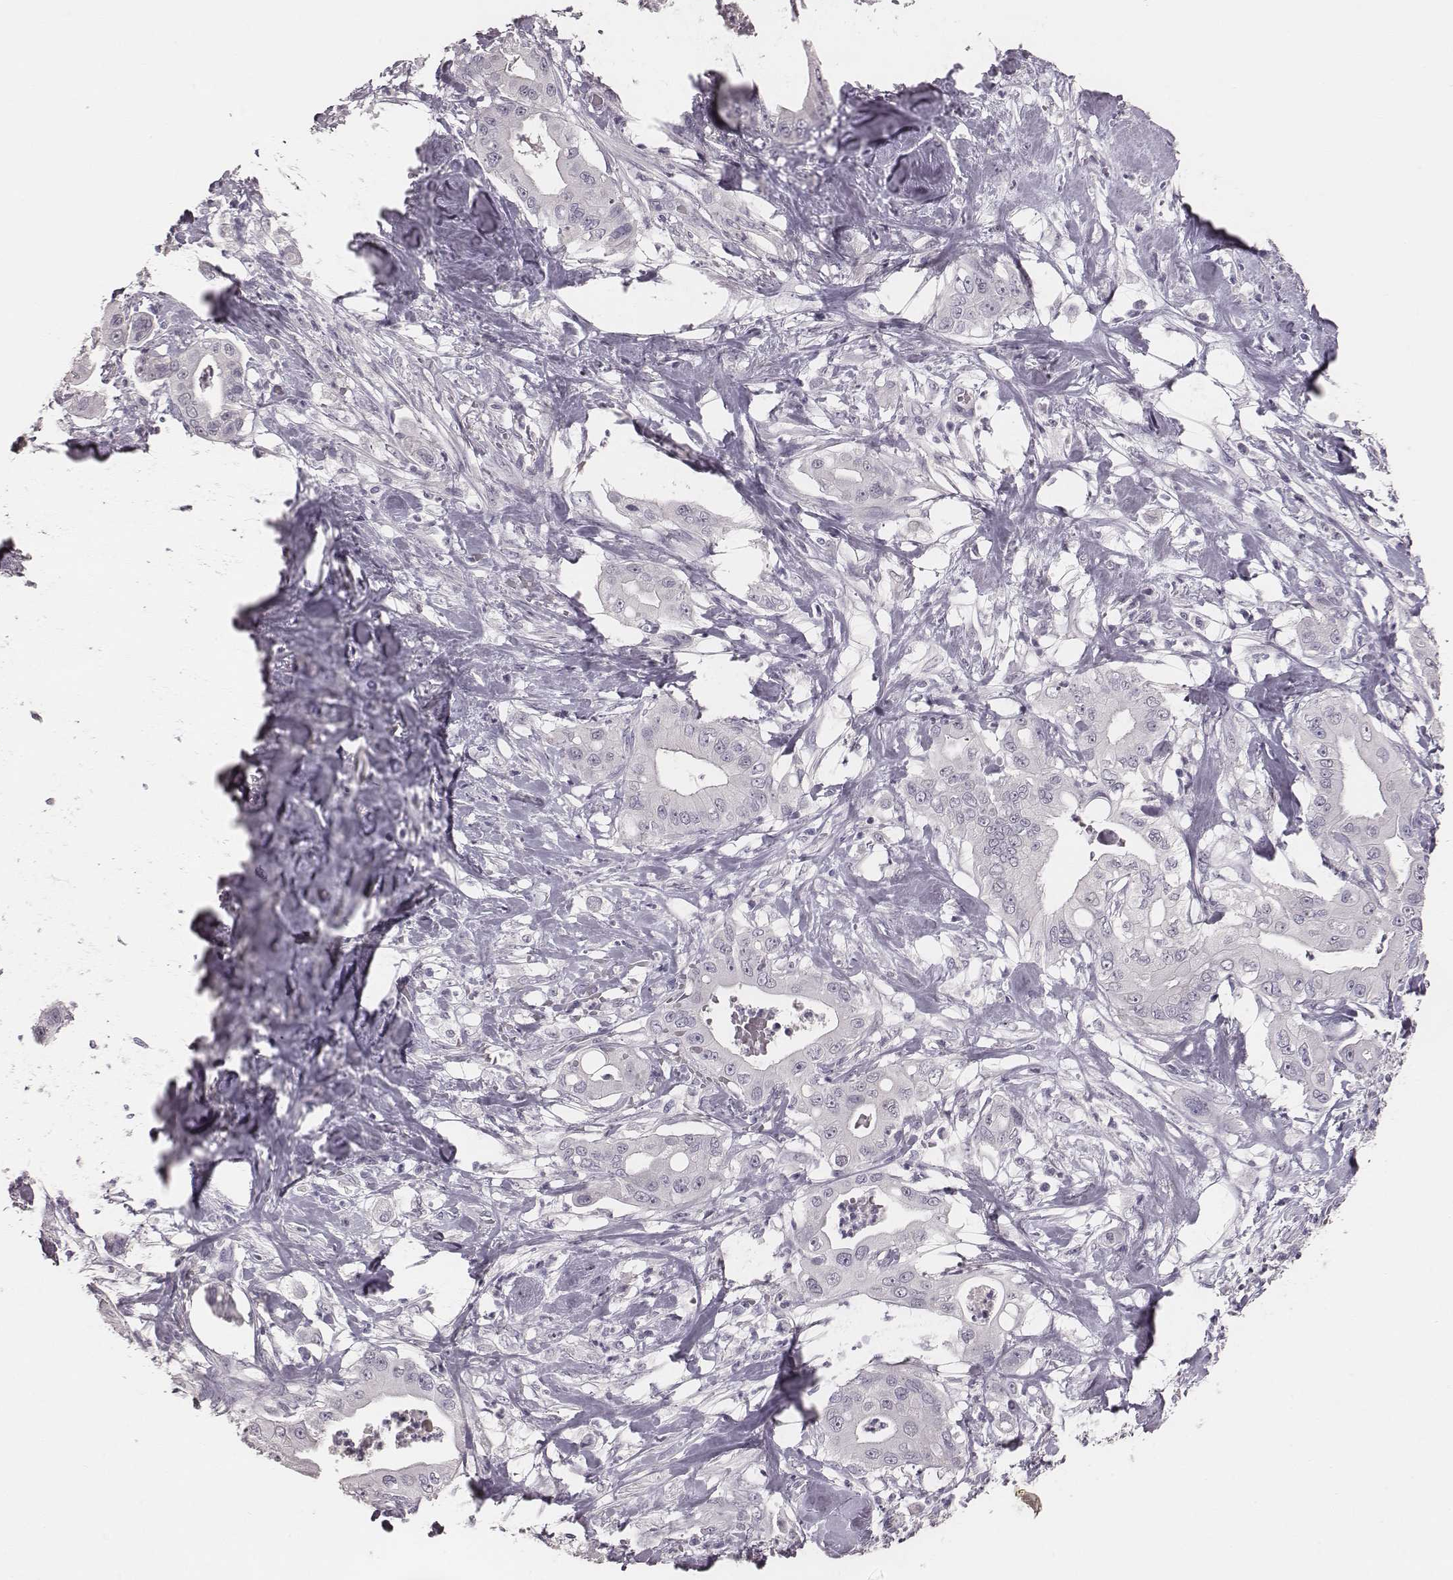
{"staining": {"intensity": "negative", "quantity": "none", "location": "none"}, "tissue": "pancreatic cancer", "cell_type": "Tumor cells", "image_type": "cancer", "snomed": [{"axis": "morphology", "description": "Adenocarcinoma, NOS"}, {"axis": "topography", "description": "Pancreas"}], "caption": "Tumor cells show no significant protein expression in pancreatic cancer.", "gene": "CSHL1", "patient": {"sex": "male", "age": 71}}